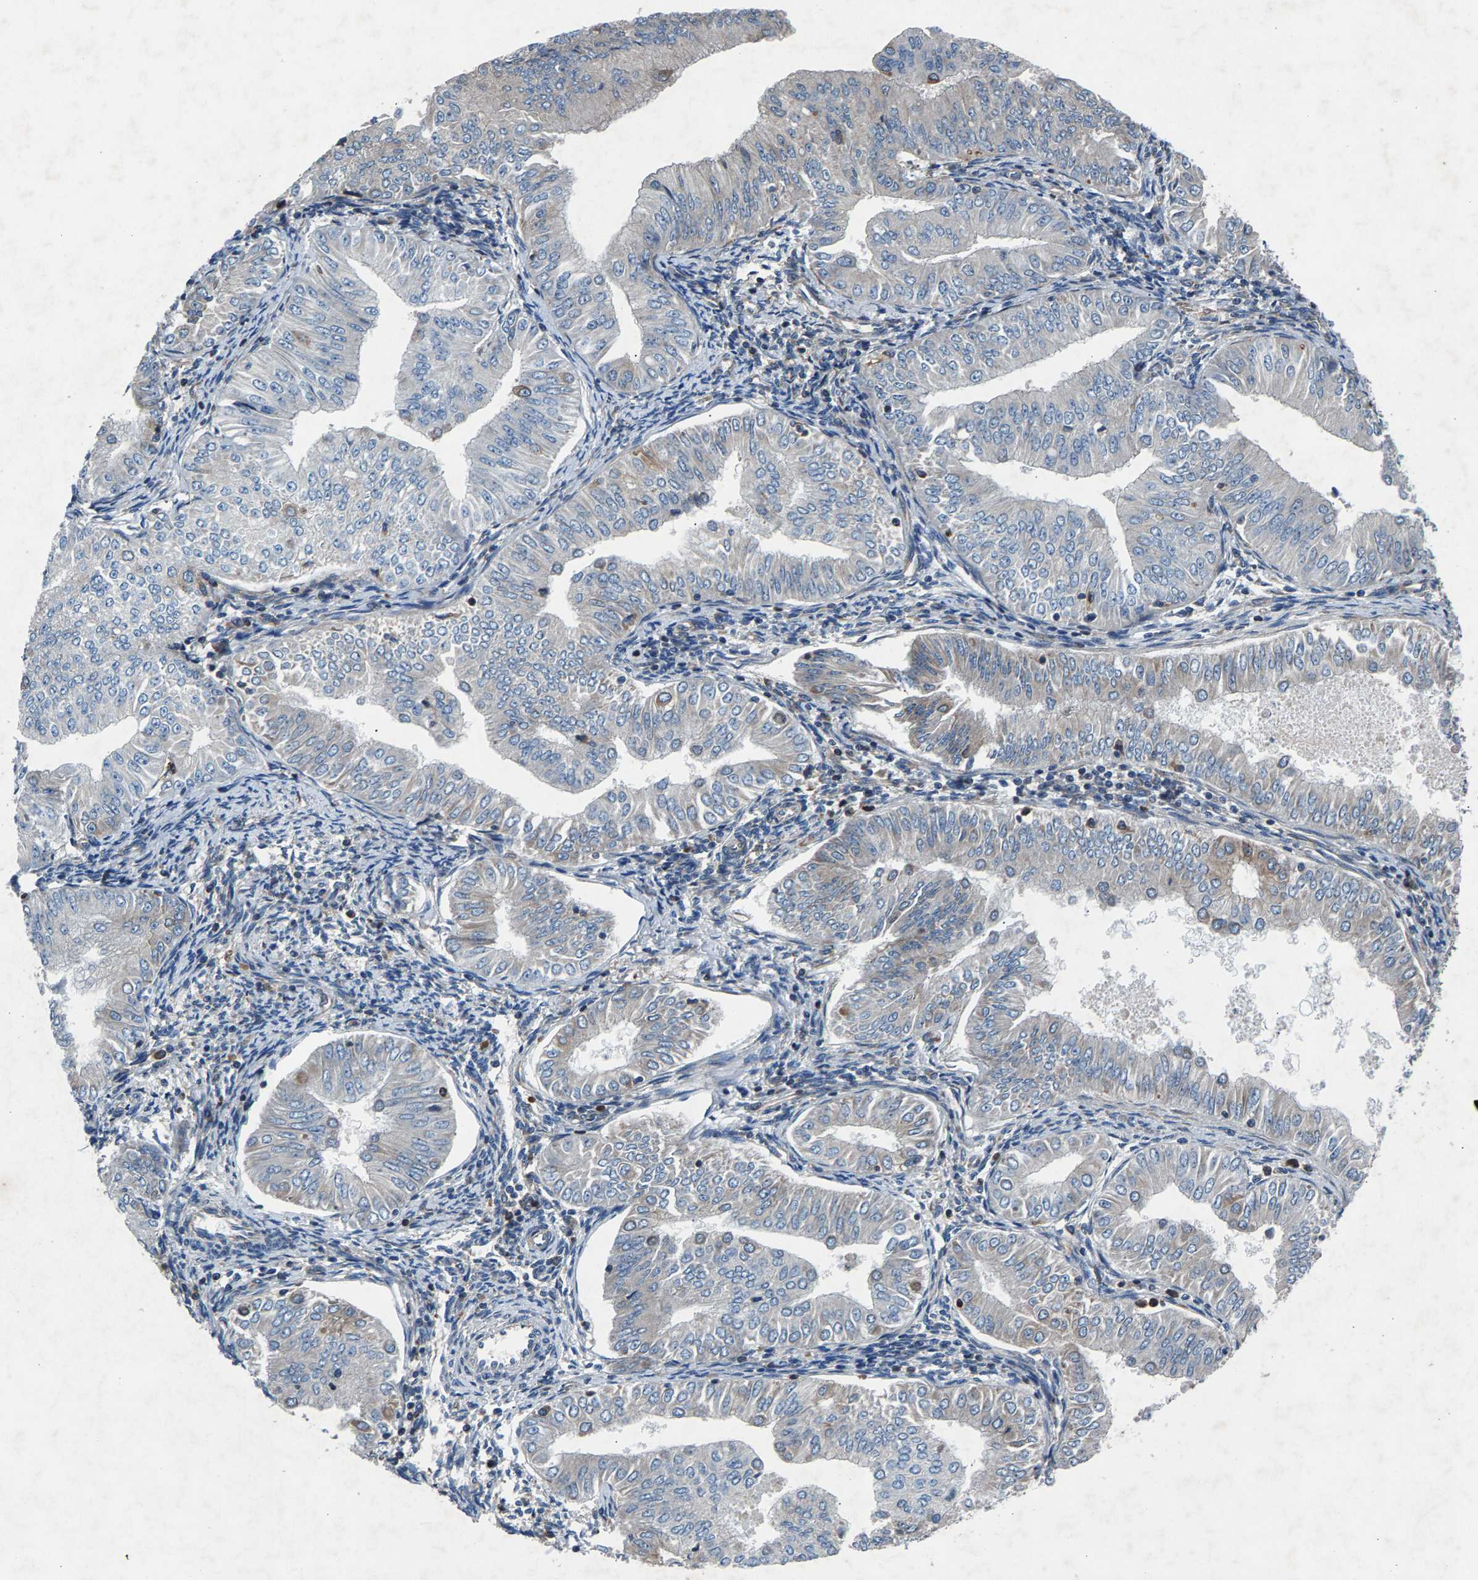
{"staining": {"intensity": "weak", "quantity": "<25%", "location": "cytoplasmic/membranous"}, "tissue": "endometrial cancer", "cell_type": "Tumor cells", "image_type": "cancer", "snomed": [{"axis": "morphology", "description": "Normal tissue, NOS"}, {"axis": "morphology", "description": "Adenocarcinoma, NOS"}, {"axis": "topography", "description": "Endometrium"}], "caption": "An immunohistochemistry image of endometrial cancer is shown. There is no staining in tumor cells of endometrial cancer. Nuclei are stained in blue.", "gene": "LPCAT1", "patient": {"sex": "female", "age": 53}}